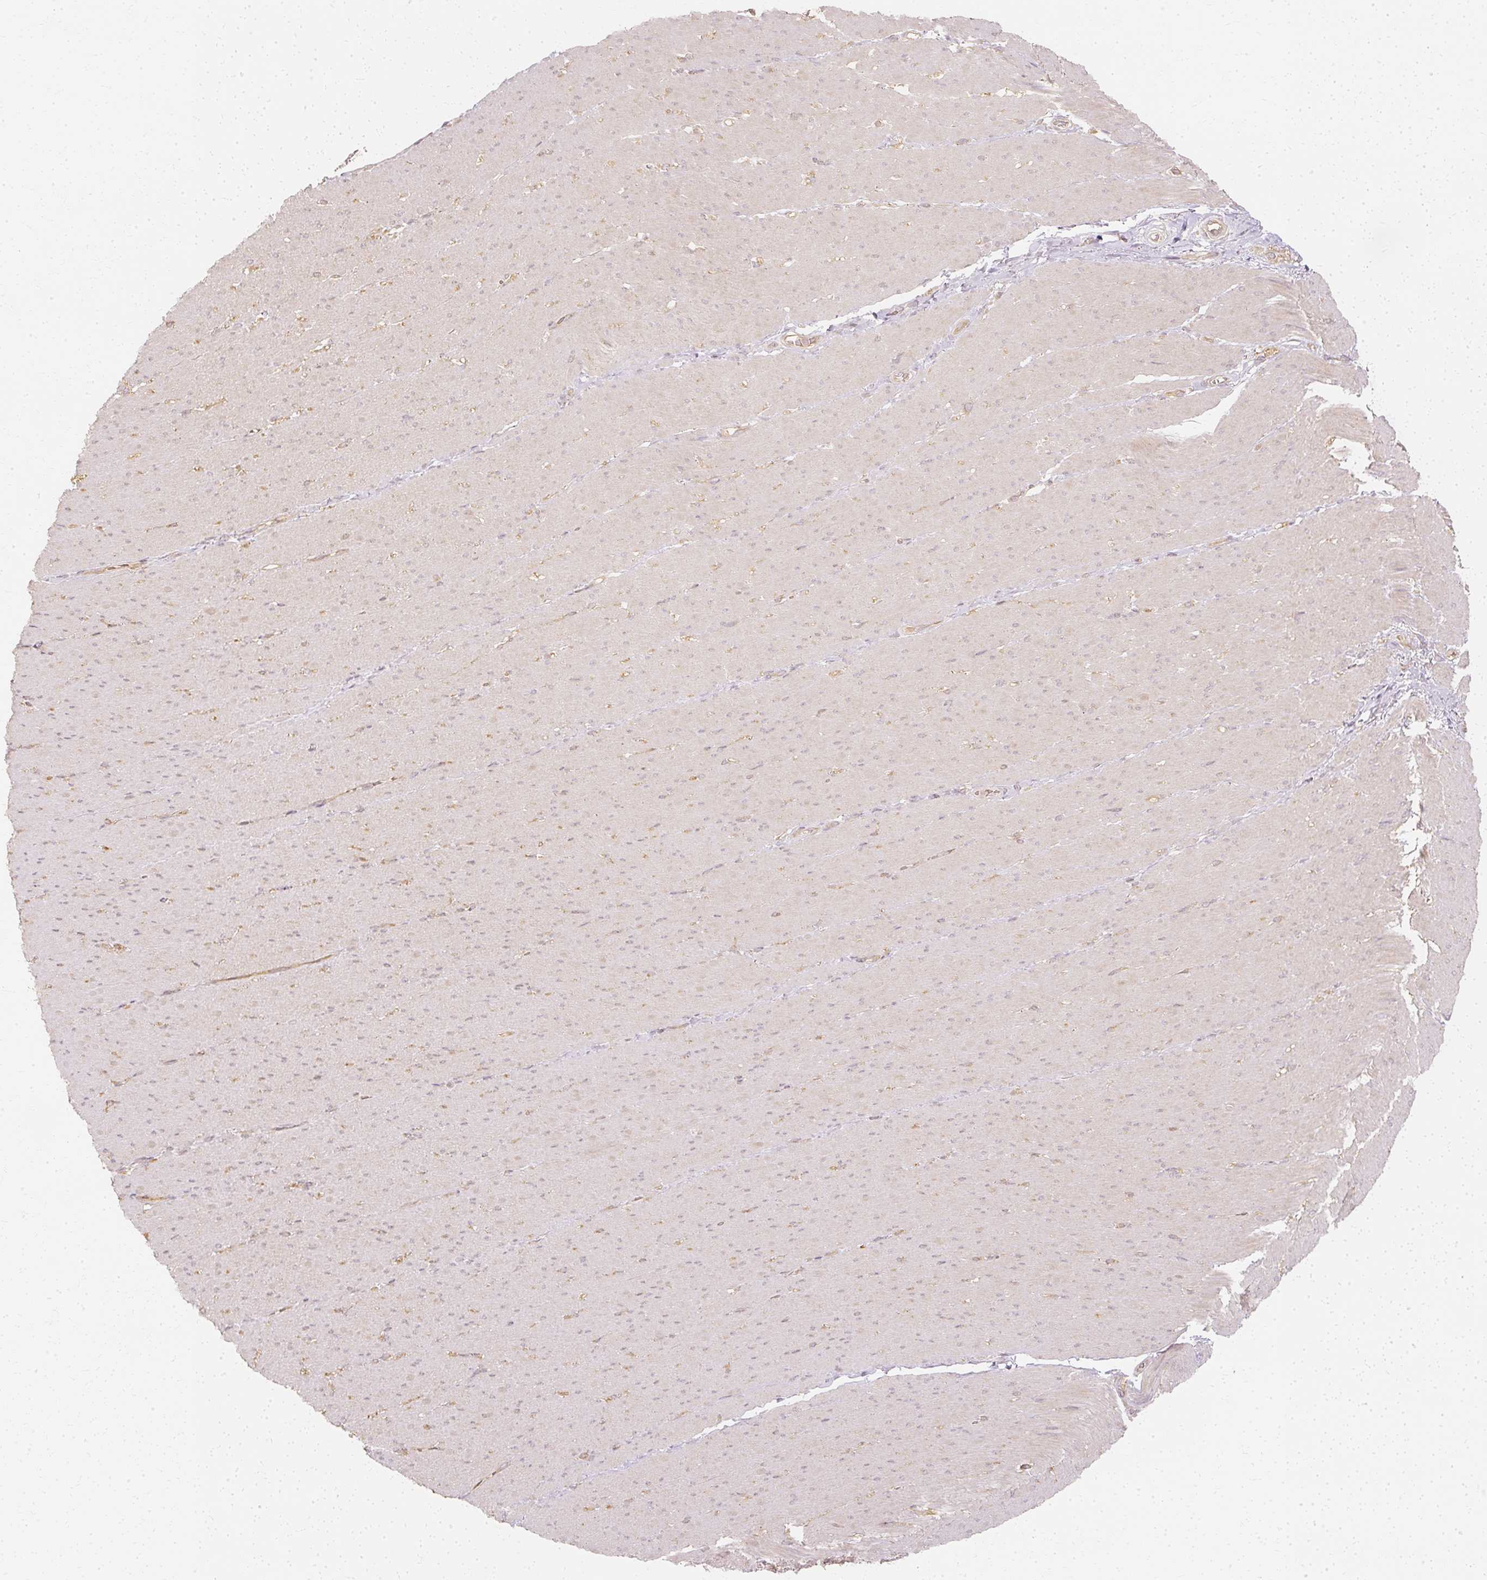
{"staining": {"intensity": "weak", "quantity": "<25%", "location": "cytoplasmic/membranous"}, "tissue": "smooth muscle", "cell_type": "Smooth muscle cells", "image_type": "normal", "snomed": [{"axis": "morphology", "description": "Normal tissue, NOS"}, {"axis": "topography", "description": "Smooth muscle"}, {"axis": "topography", "description": "Rectum"}], "caption": "IHC of normal smooth muscle reveals no staining in smooth muscle cells.", "gene": "GNAQ", "patient": {"sex": "male", "age": 53}}